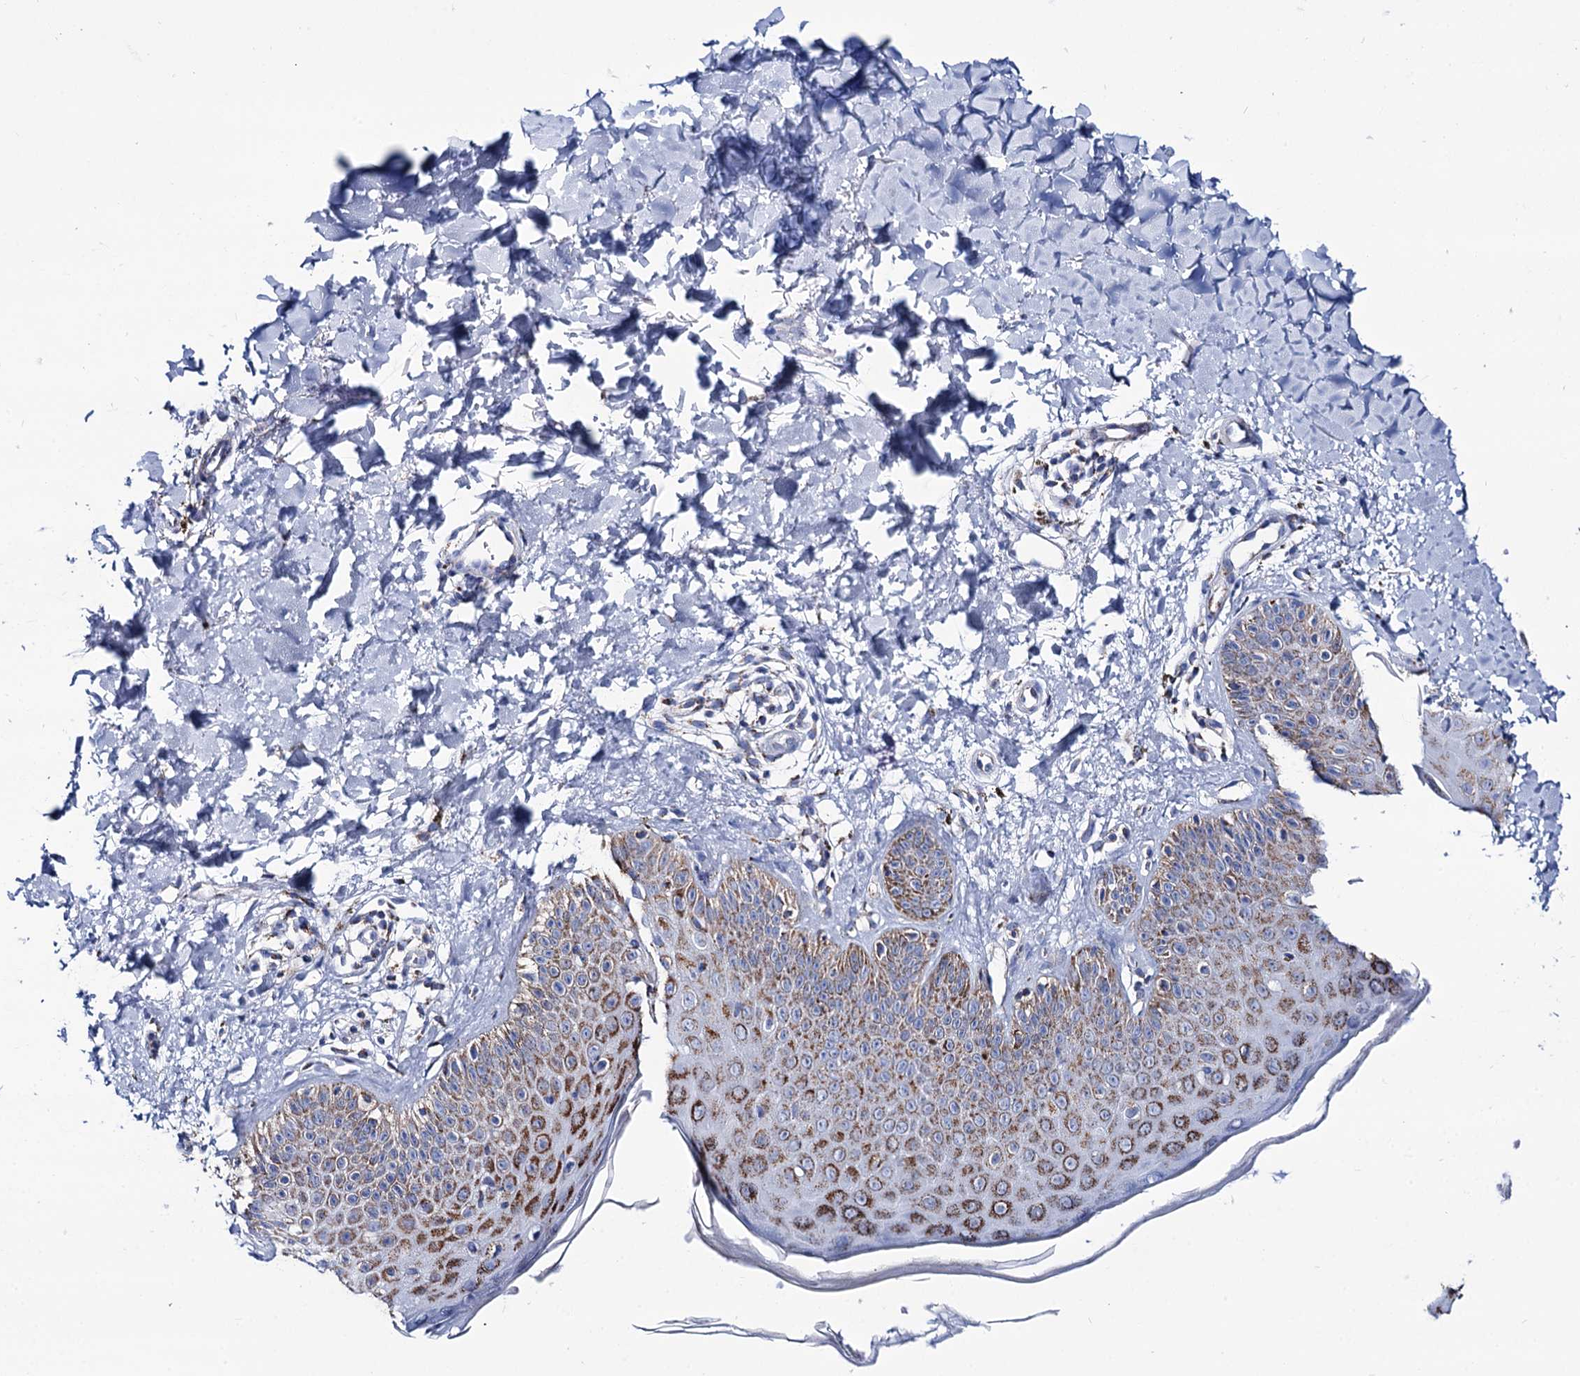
{"staining": {"intensity": "moderate", "quantity": "25%-75%", "location": "cytoplasmic/membranous"}, "tissue": "skin", "cell_type": "Fibroblasts", "image_type": "normal", "snomed": [{"axis": "morphology", "description": "Normal tissue, NOS"}, {"axis": "topography", "description": "Skin"}], "caption": "A high-resolution image shows immunohistochemistry staining of unremarkable skin, which displays moderate cytoplasmic/membranous expression in approximately 25%-75% of fibroblasts.", "gene": "UBASH3B", "patient": {"sex": "male", "age": 52}}